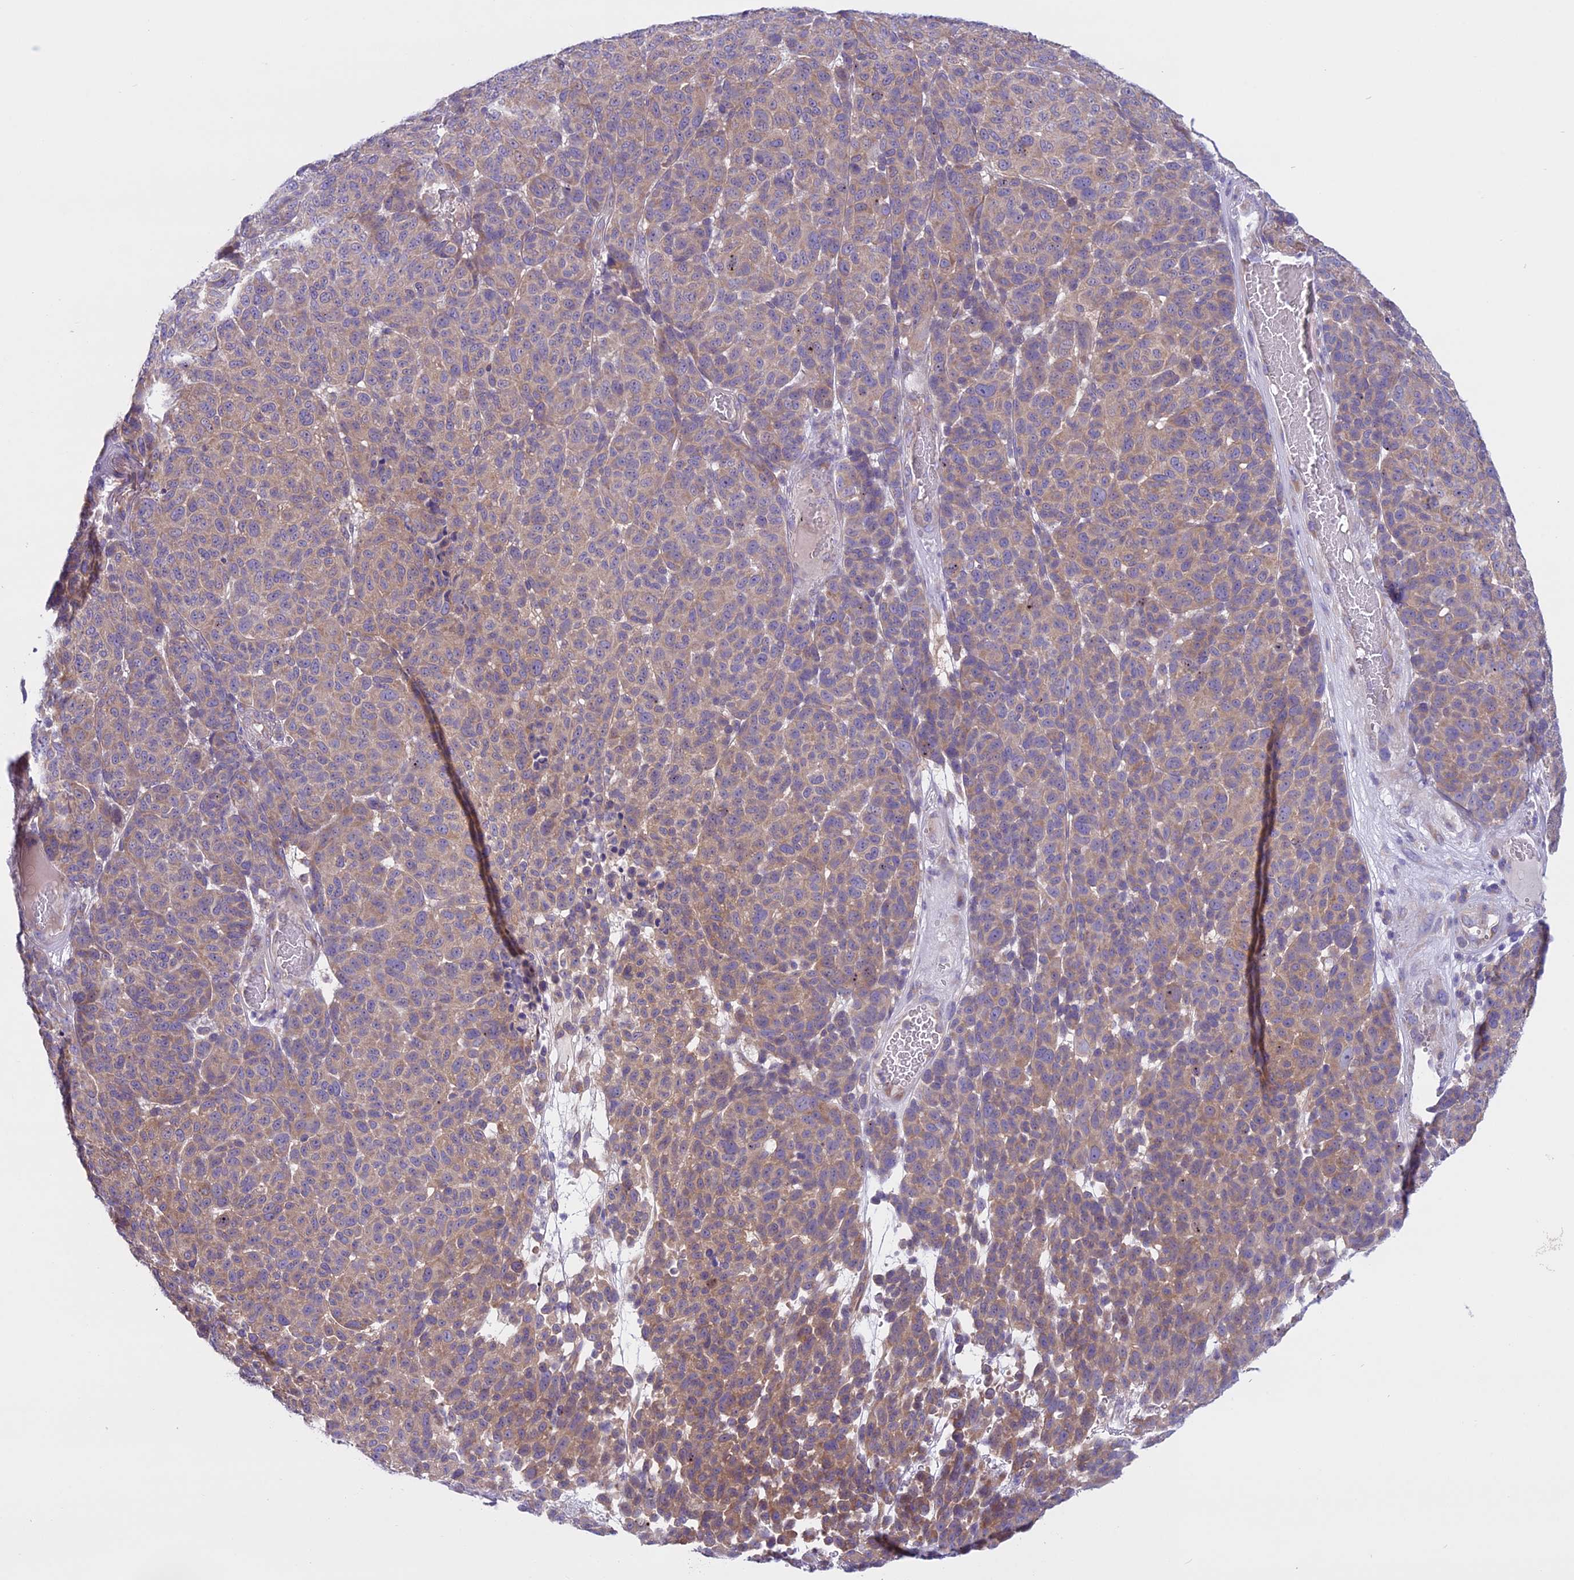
{"staining": {"intensity": "weak", "quantity": "25%-75%", "location": "cytoplasmic/membranous"}, "tissue": "melanoma", "cell_type": "Tumor cells", "image_type": "cancer", "snomed": [{"axis": "morphology", "description": "Malignant melanoma, NOS"}, {"axis": "topography", "description": "Skin"}], "caption": "Immunohistochemical staining of human melanoma demonstrates low levels of weak cytoplasmic/membranous positivity in about 25%-75% of tumor cells.", "gene": "DCTN5", "patient": {"sex": "male", "age": 49}}